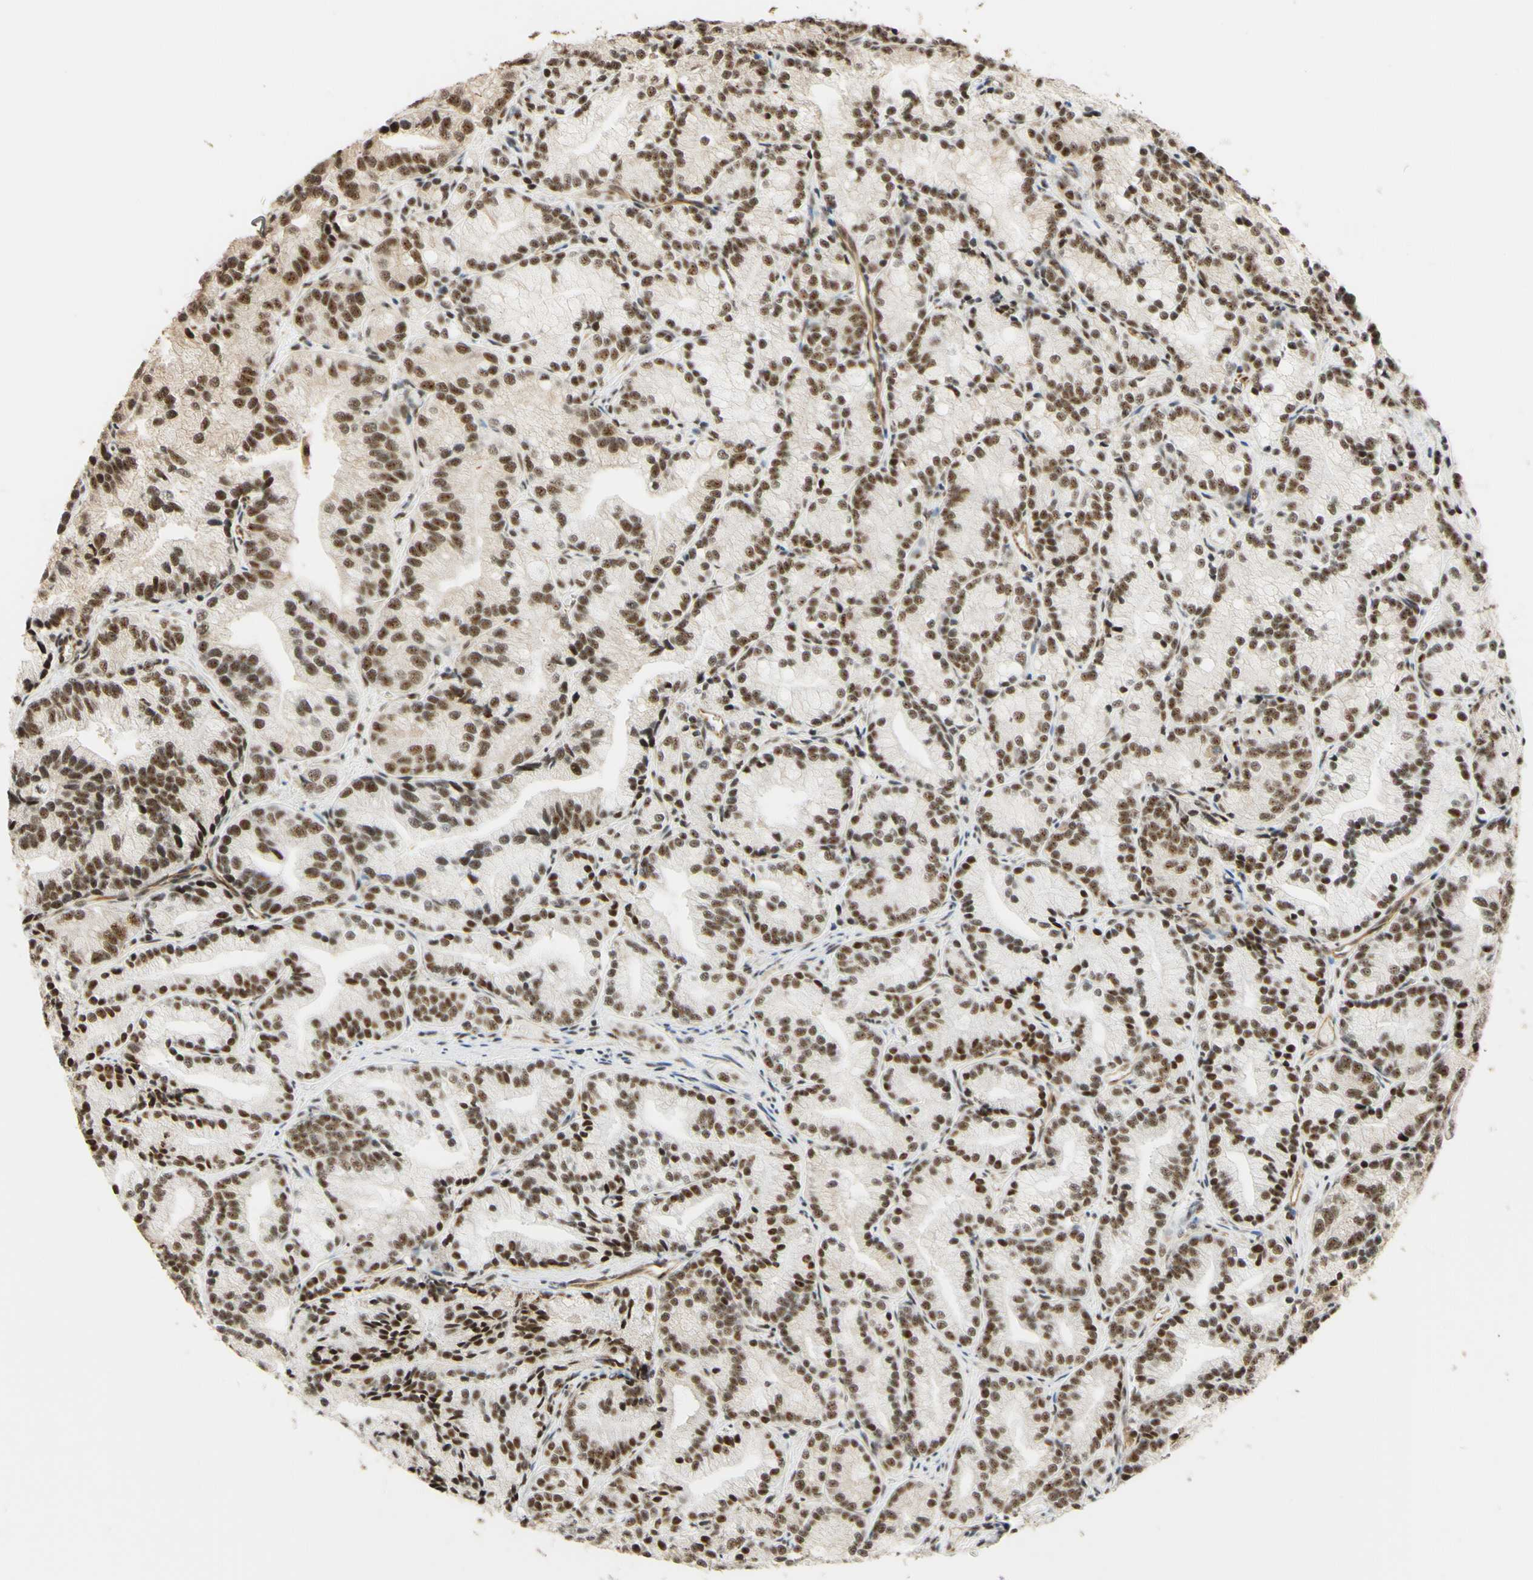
{"staining": {"intensity": "moderate", "quantity": ">75%", "location": "nuclear"}, "tissue": "prostate cancer", "cell_type": "Tumor cells", "image_type": "cancer", "snomed": [{"axis": "morphology", "description": "Adenocarcinoma, Low grade"}, {"axis": "topography", "description": "Prostate"}], "caption": "High-magnification brightfield microscopy of low-grade adenocarcinoma (prostate) stained with DAB (brown) and counterstained with hematoxylin (blue). tumor cells exhibit moderate nuclear staining is appreciated in about>75% of cells.", "gene": "SAP18", "patient": {"sex": "male", "age": 89}}